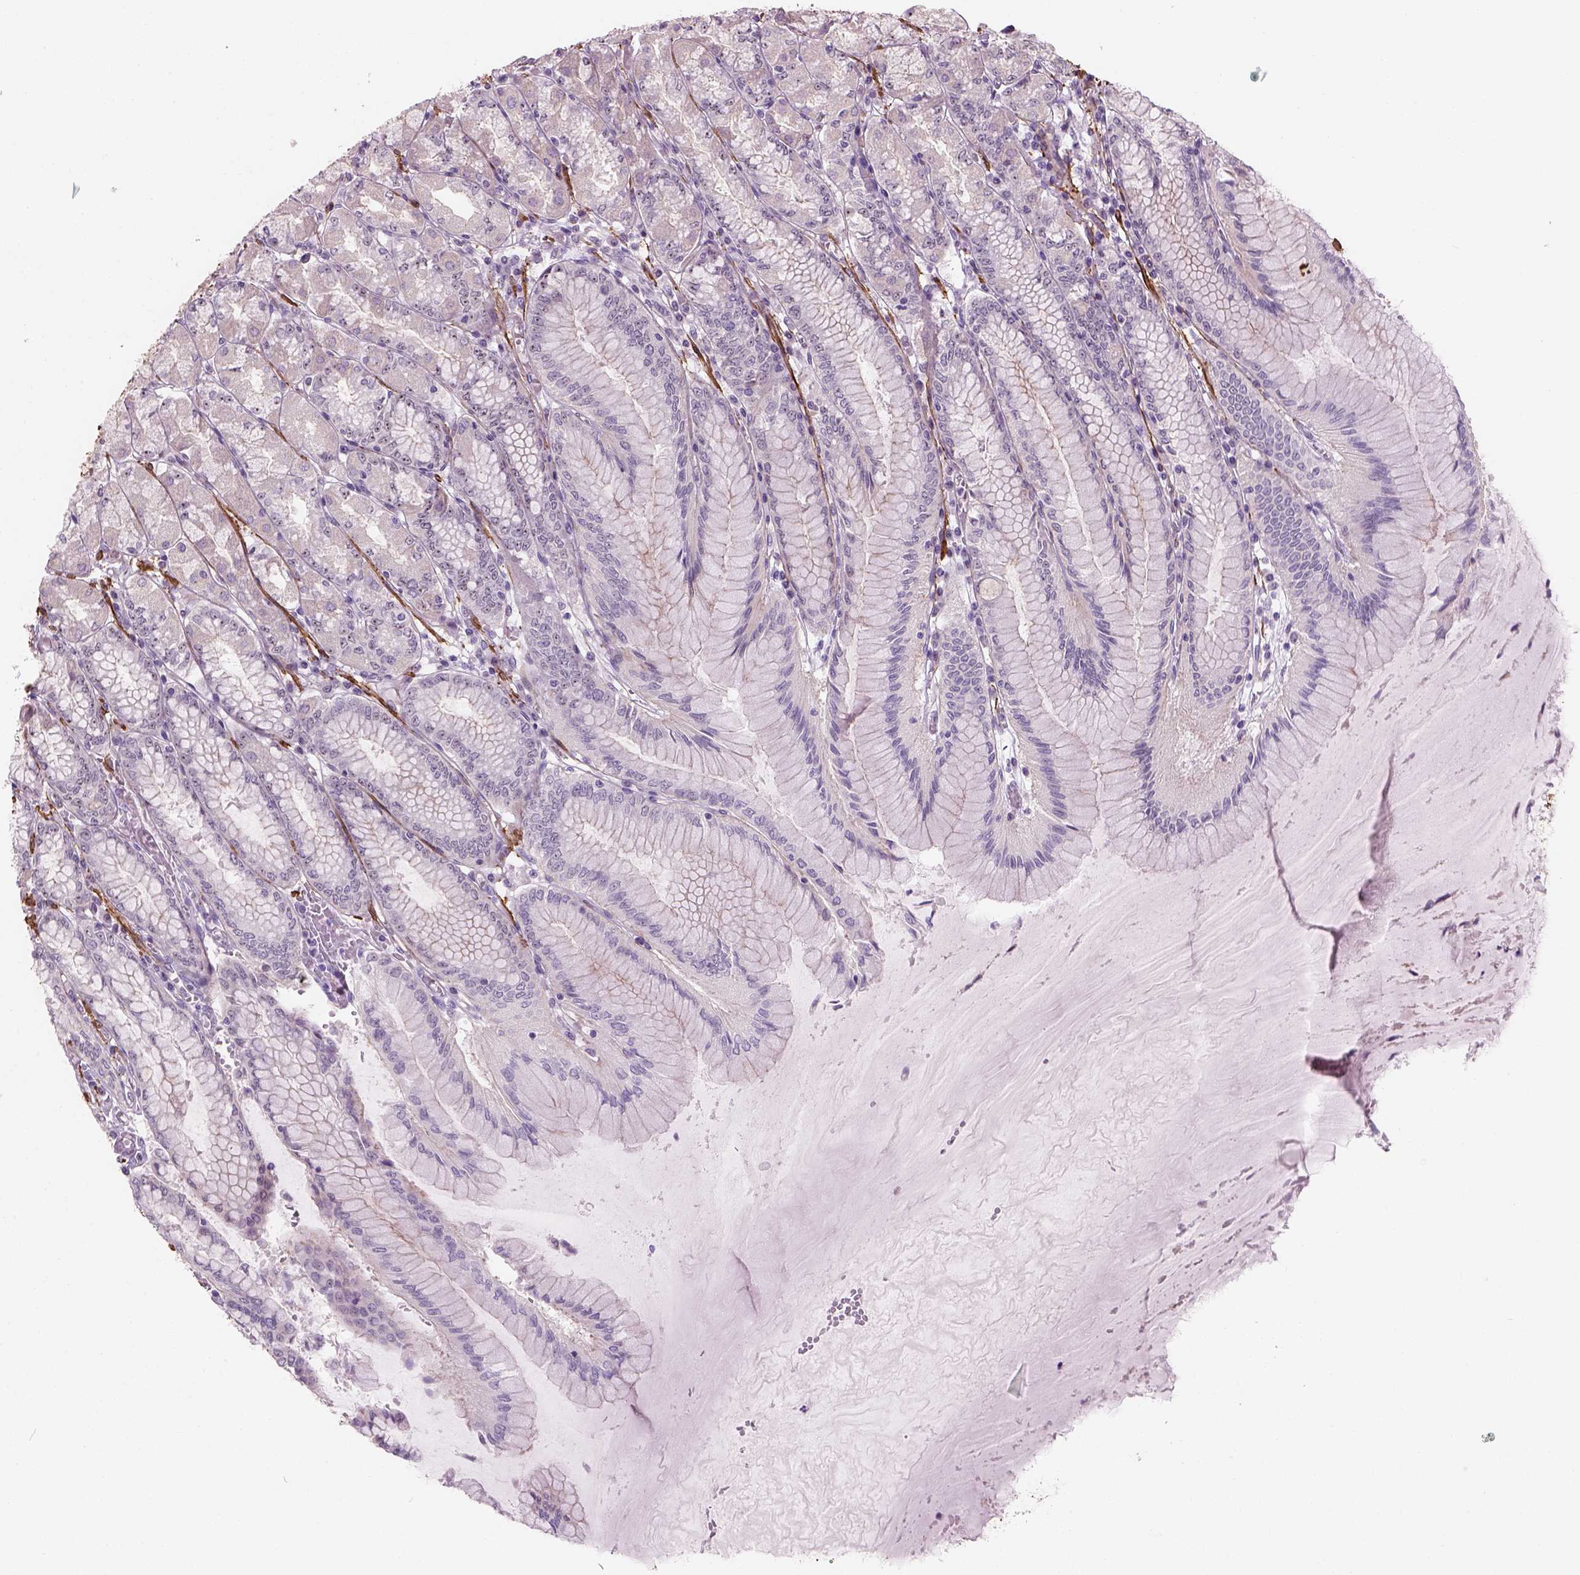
{"staining": {"intensity": "weak", "quantity": "25%-75%", "location": "nuclear"}, "tissue": "stomach", "cell_type": "Glandular cells", "image_type": "normal", "snomed": [{"axis": "morphology", "description": "Normal tissue, NOS"}, {"axis": "topography", "description": "Stomach, upper"}], "caption": "Protein analysis of unremarkable stomach exhibits weak nuclear staining in approximately 25%-75% of glandular cells.", "gene": "RRS1", "patient": {"sex": "male", "age": 69}}